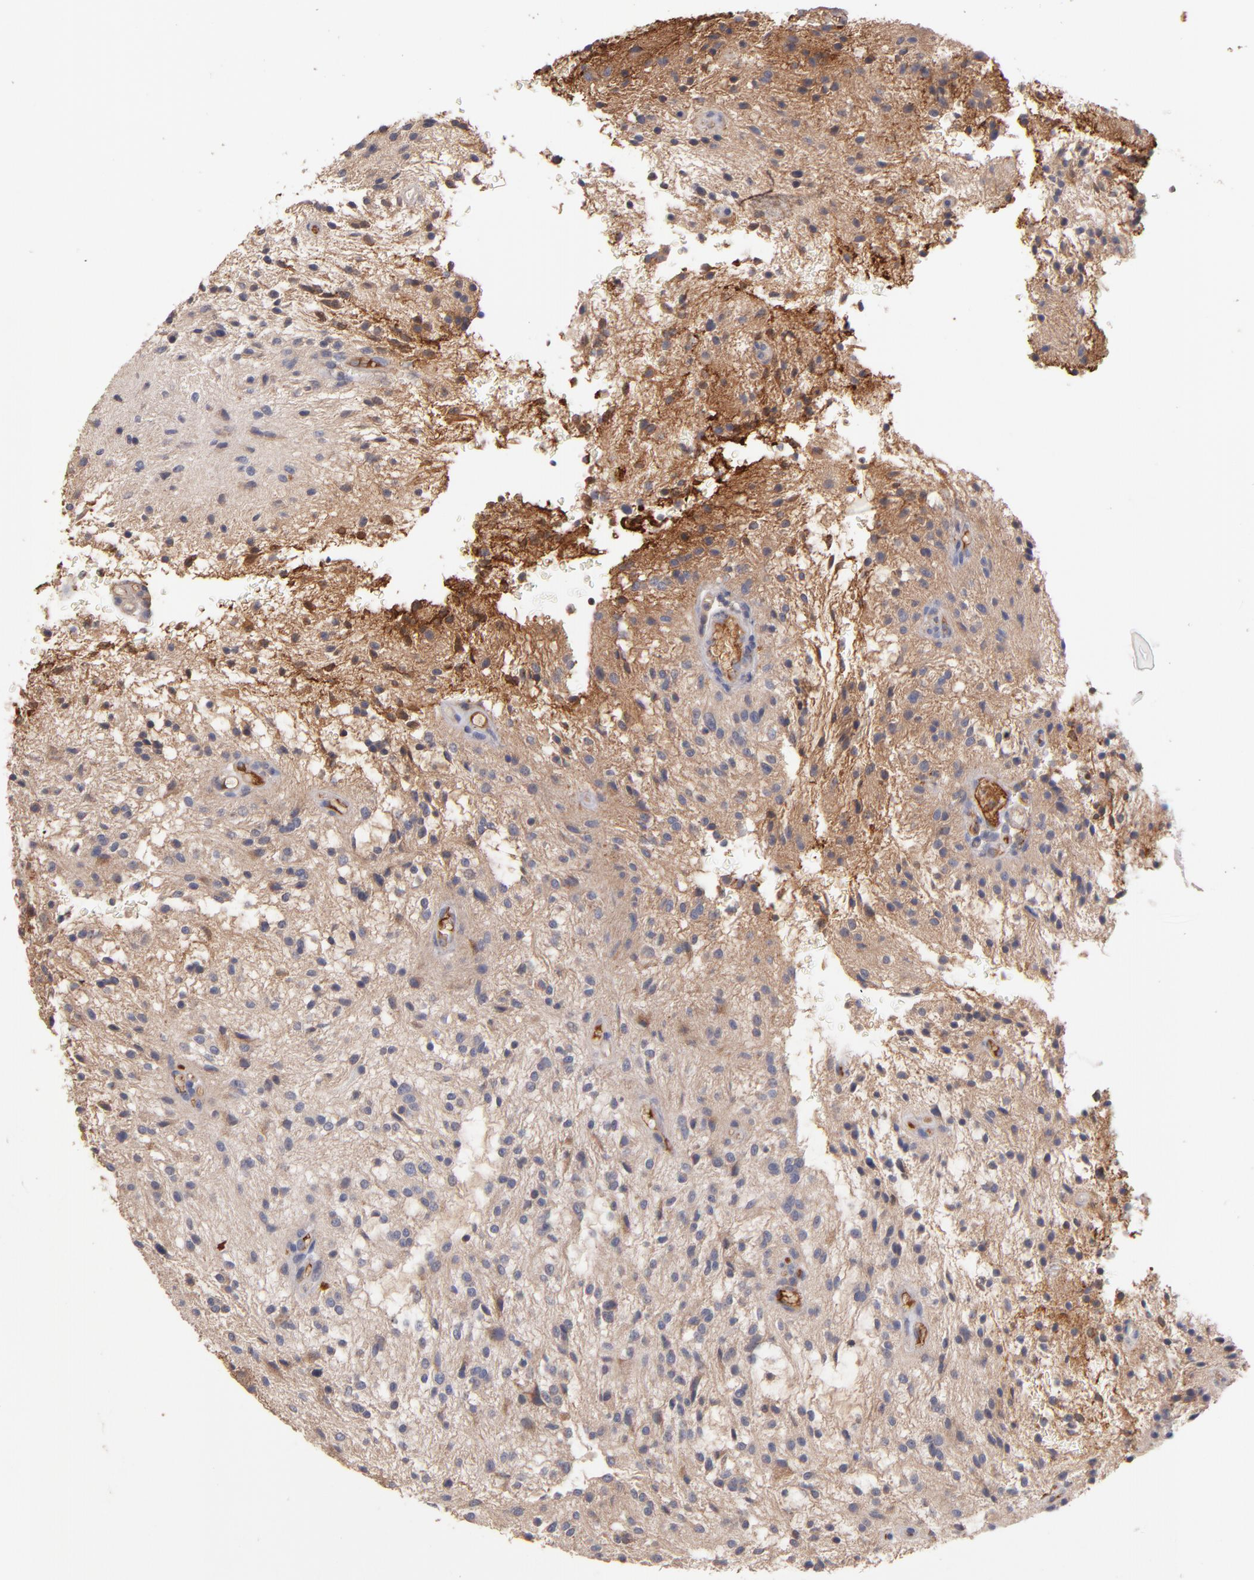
{"staining": {"intensity": "weak", "quantity": ">75%", "location": "cytoplasmic/membranous"}, "tissue": "glioma", "cell_type": "Tumor cells", "image_type": "cancer", "snomed": [{"axis": "morphology", "description": "Glioma, malignant, NOS"}, {"axis": "topography", "description": "Cerebellum"}], "caption": "An immunohistochemistry (IHC) histopathology image of tumor tissue is shown. Protein staining in brown shows weak cytoplasmic/membranous positivity in glioma within tumor cells.", "gene": "DACT1", "patient": {"sex": "female", "age": 10}}